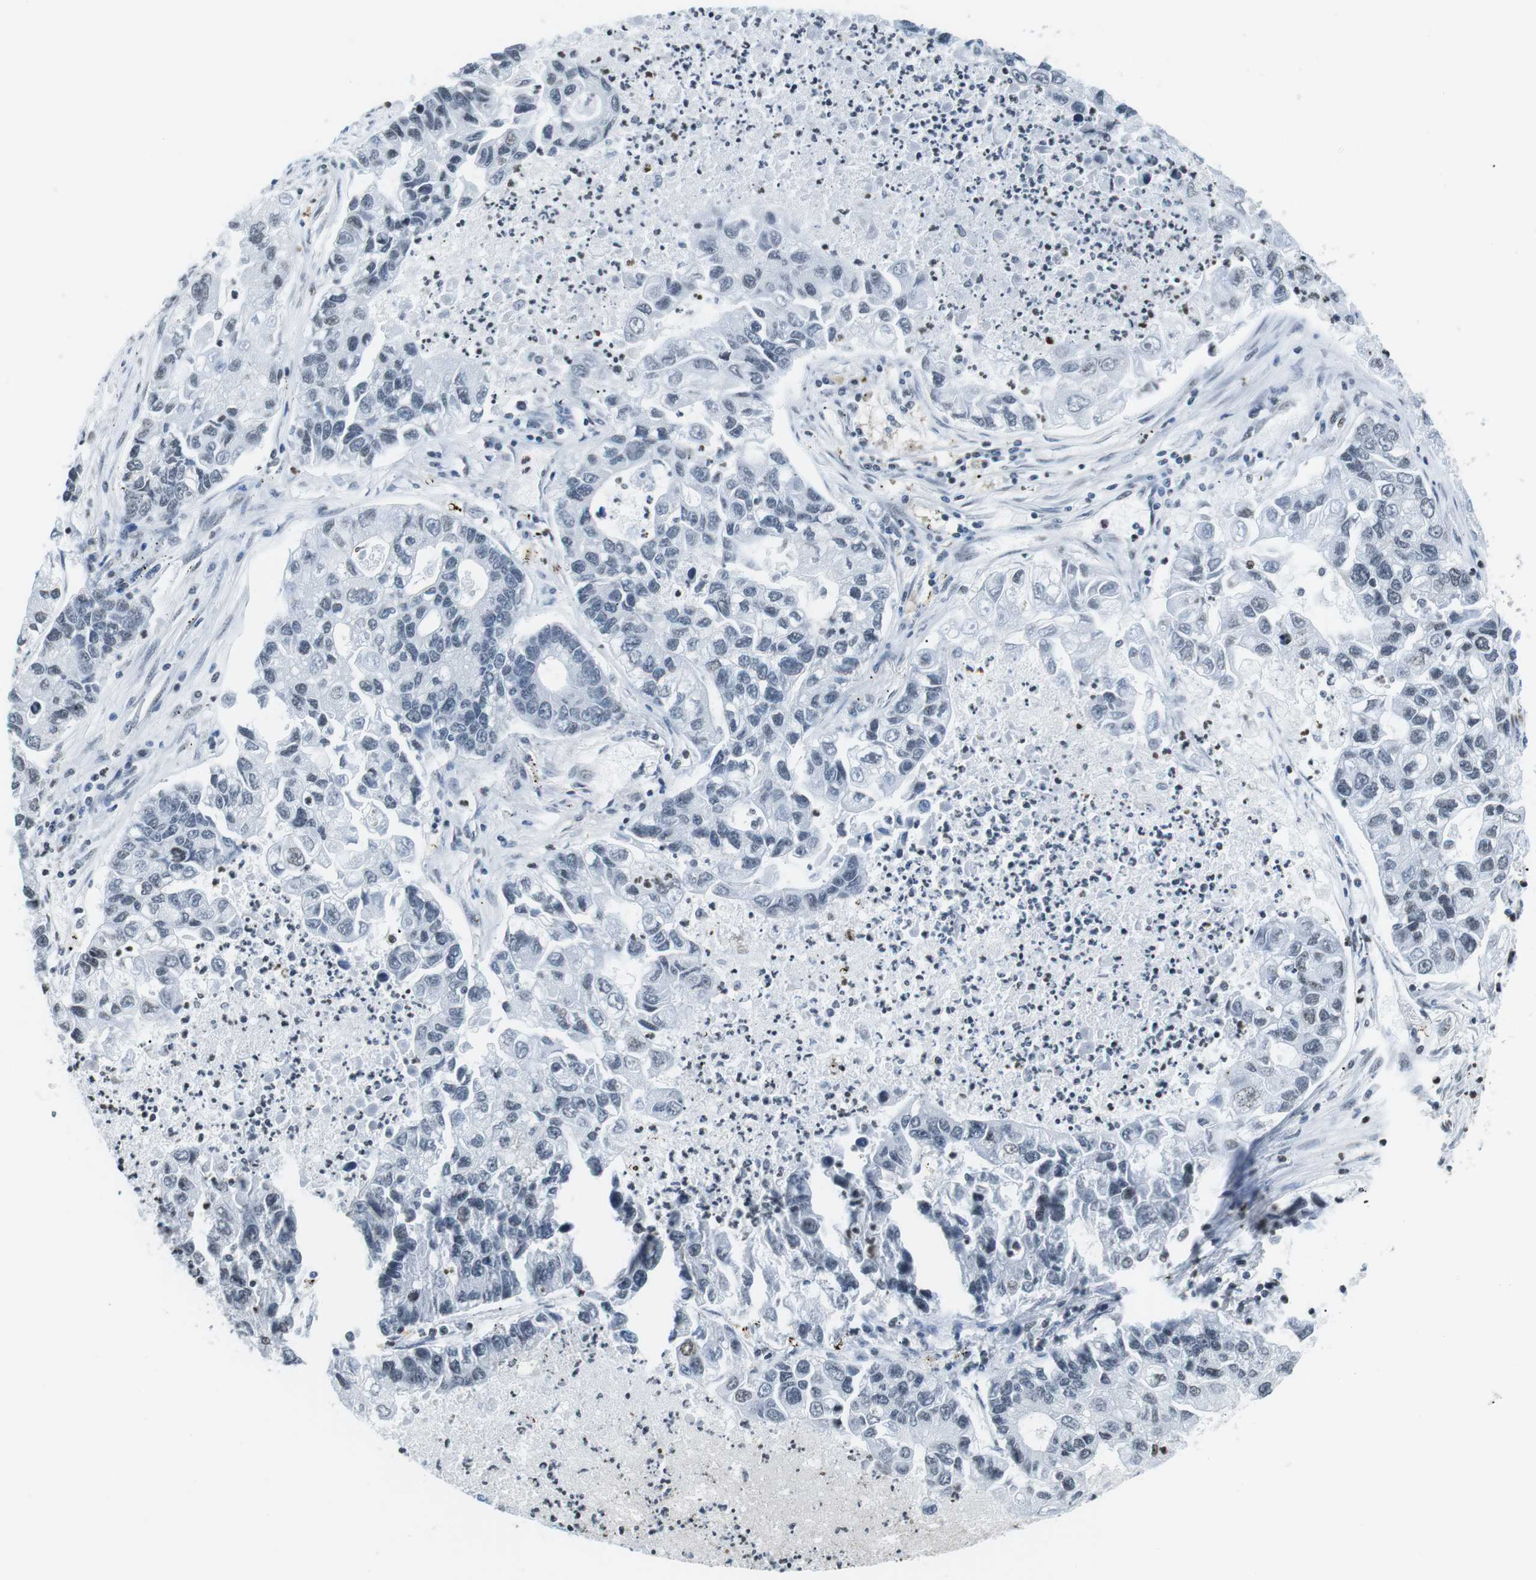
{"staining": {"intensity": "negative", "quantity": "none", "location": "none"}, "tissue": "lung cancer", "cell_type": "Tumor cells", "image_type": "cancer", "snomed": [{"axis": "morphology", "description": "Adenocarcinoma, NOS"}, {"axis": "topography", "description": "Lung"}], "caption": "IHC histopathology image of neoplastic tissue: lung adenocarcinoma stained with DAB (3,3'-diaminobenzidine) reveals no significant protein expression in tumor cells. (DAB immunohistochemistry (IHC) visualized using brightfield microscopy, high magnification).", "gene": "E2F2", "patient": {"sex": "female", "age": 51}}